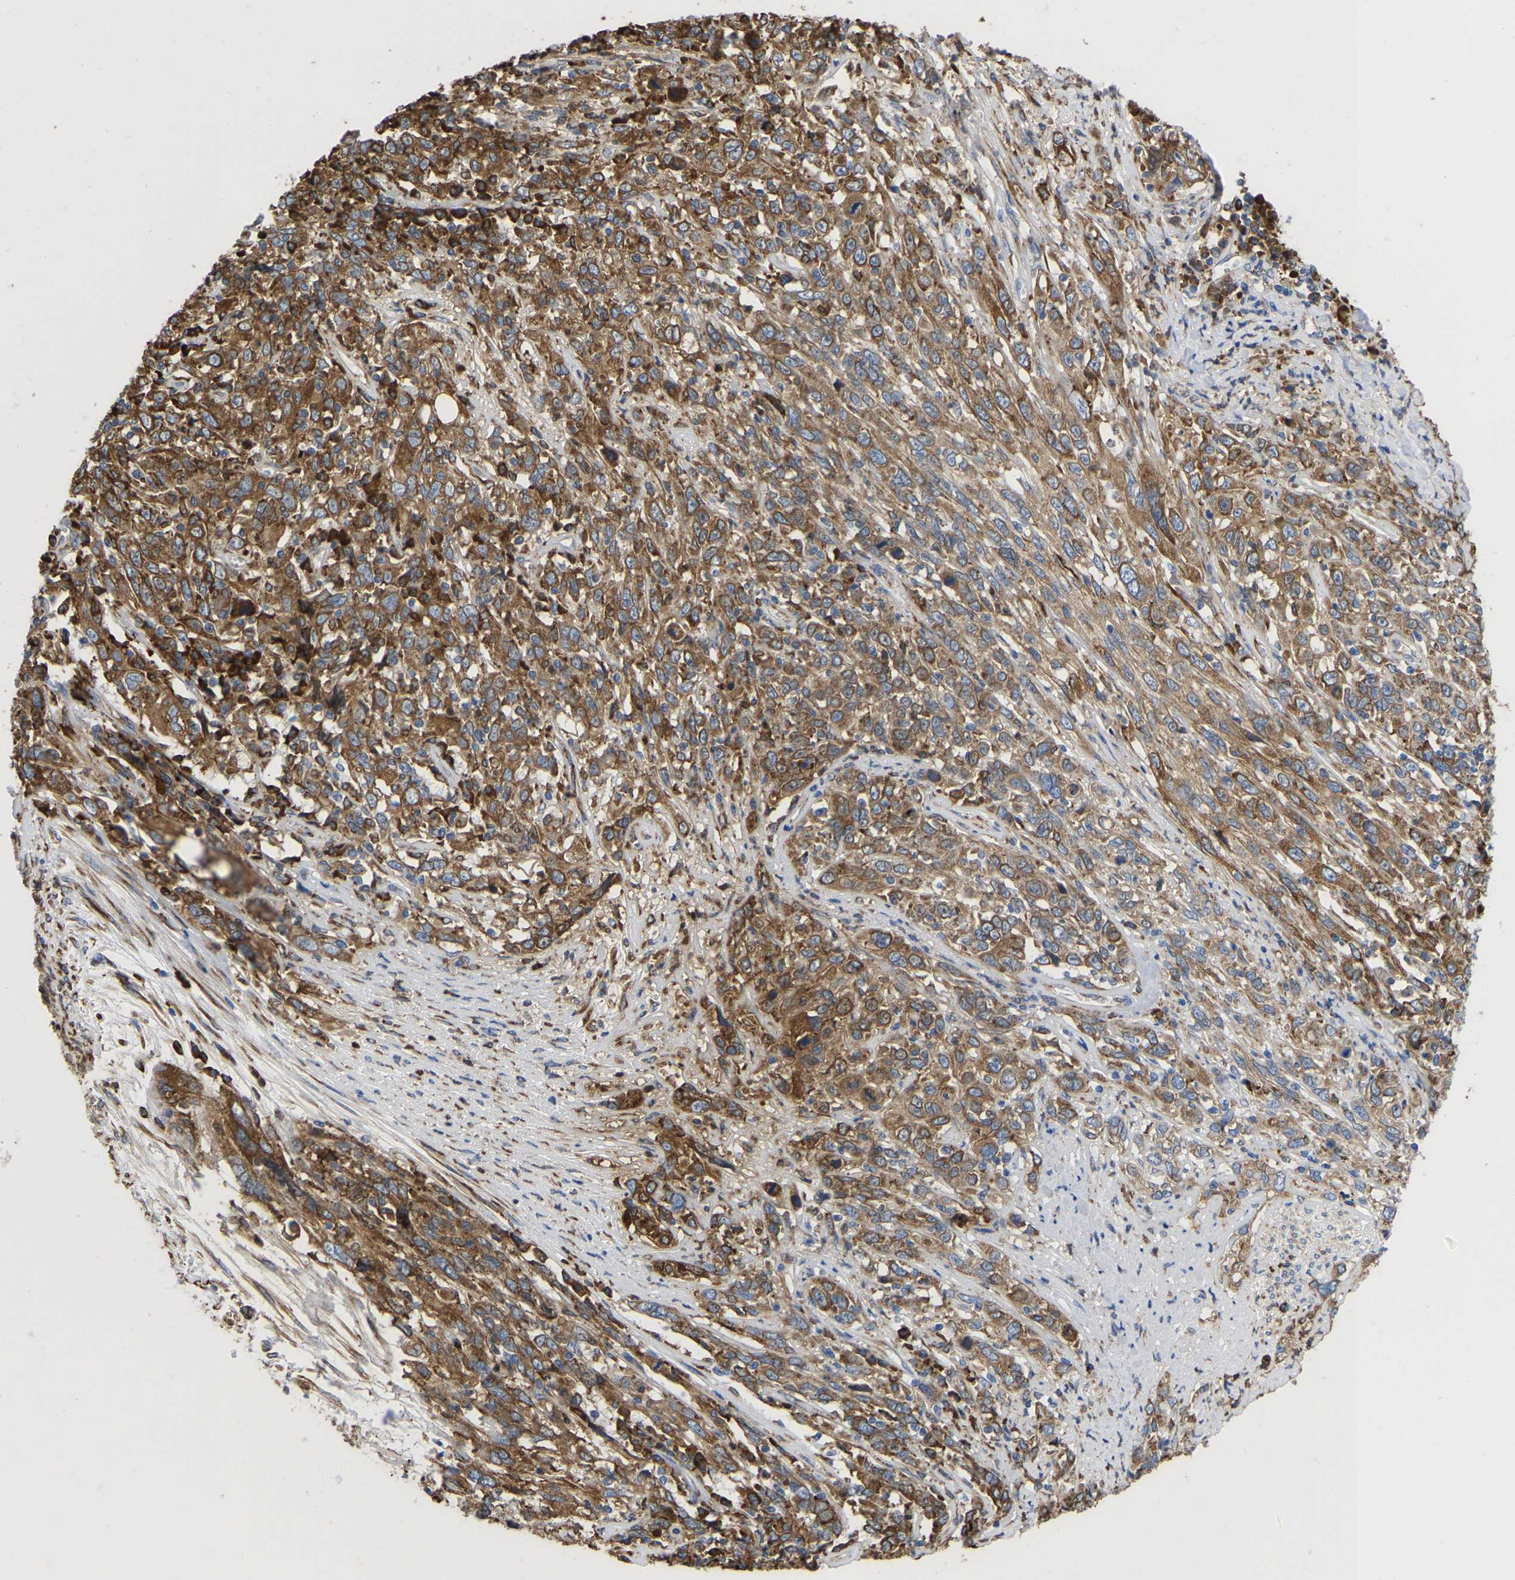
{"staining": {"intensity": "moderate", "quantity": ">75%", "location": "cytoplasmic/membranous"}, "tissue": "cervical cancer", "cell_type": "Tumor cells", "image_type": "cancer", "snomed": [{"axis": "morphology", "description": "Squamous cell carcinoma, NOS"}, {"axis": "topography", "description": "Cervix"}], "caption": "A medium amount of moderate cytoplasmic/membranous positivity is identified in approximately >75% of tumor cells in cervical squamous cell carcinoma tissue. Nuclei are stained in blue.", "gene": "P4HB", "patient": {"sex": "female", "age": 46}}